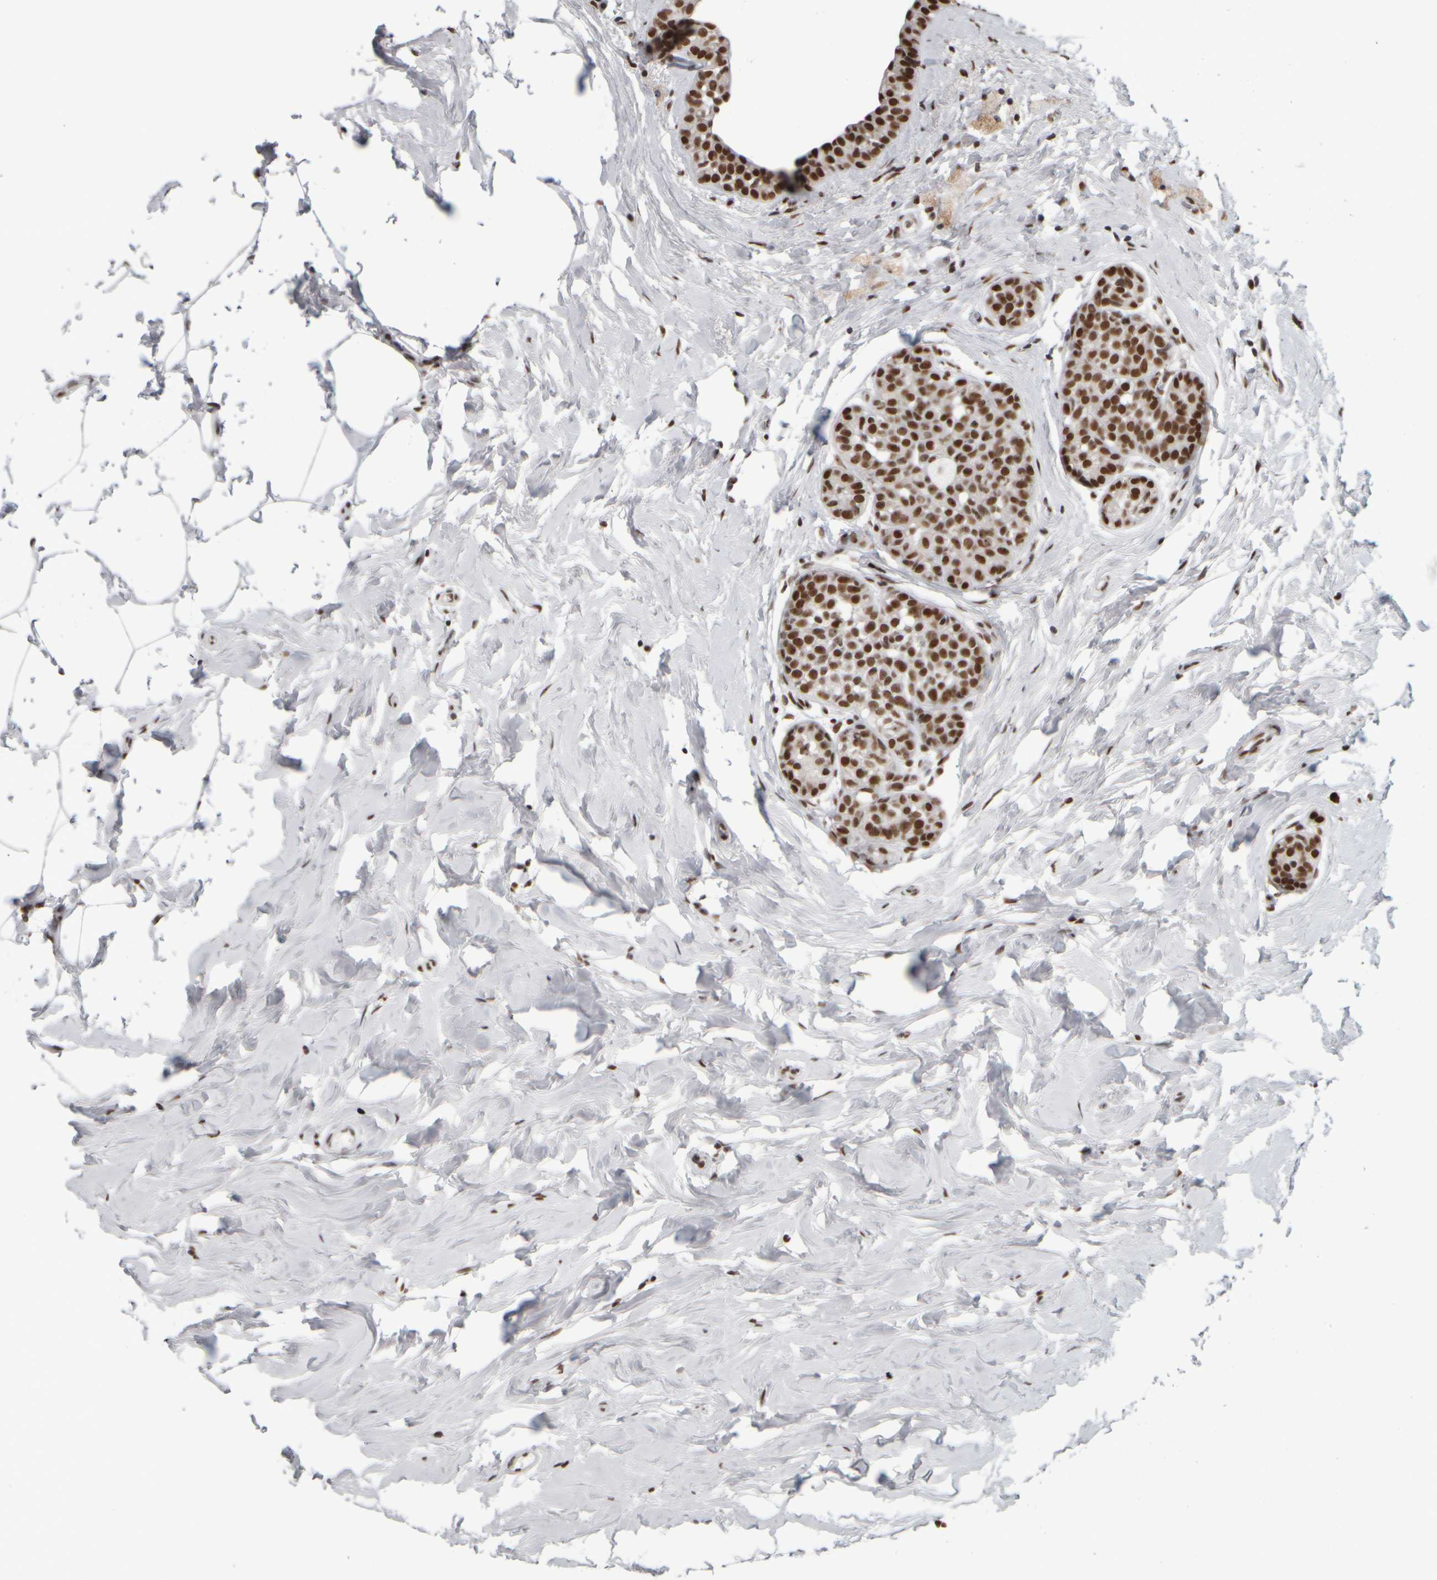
{"staining": {"intensity": "strong", "quantity": ">75%", "location": "nuclear"}, "tissue": "breast cancer", "cell_type": "Tumor cells", "image_type": "cancer", "snomed": [{"axis": "morphology", "description": "Duct carcinoma"}, {"axis": "topography", "description": "Breast"}], "caption": "This is a histology image of immunohistochemistry (IHC) staining of breast infiltrating ductal carcinoma, which shows strong staining in the nuclear of tumor cells.", "gene": "TOP2B", "patient": {"sex": "female", "age": 55}}